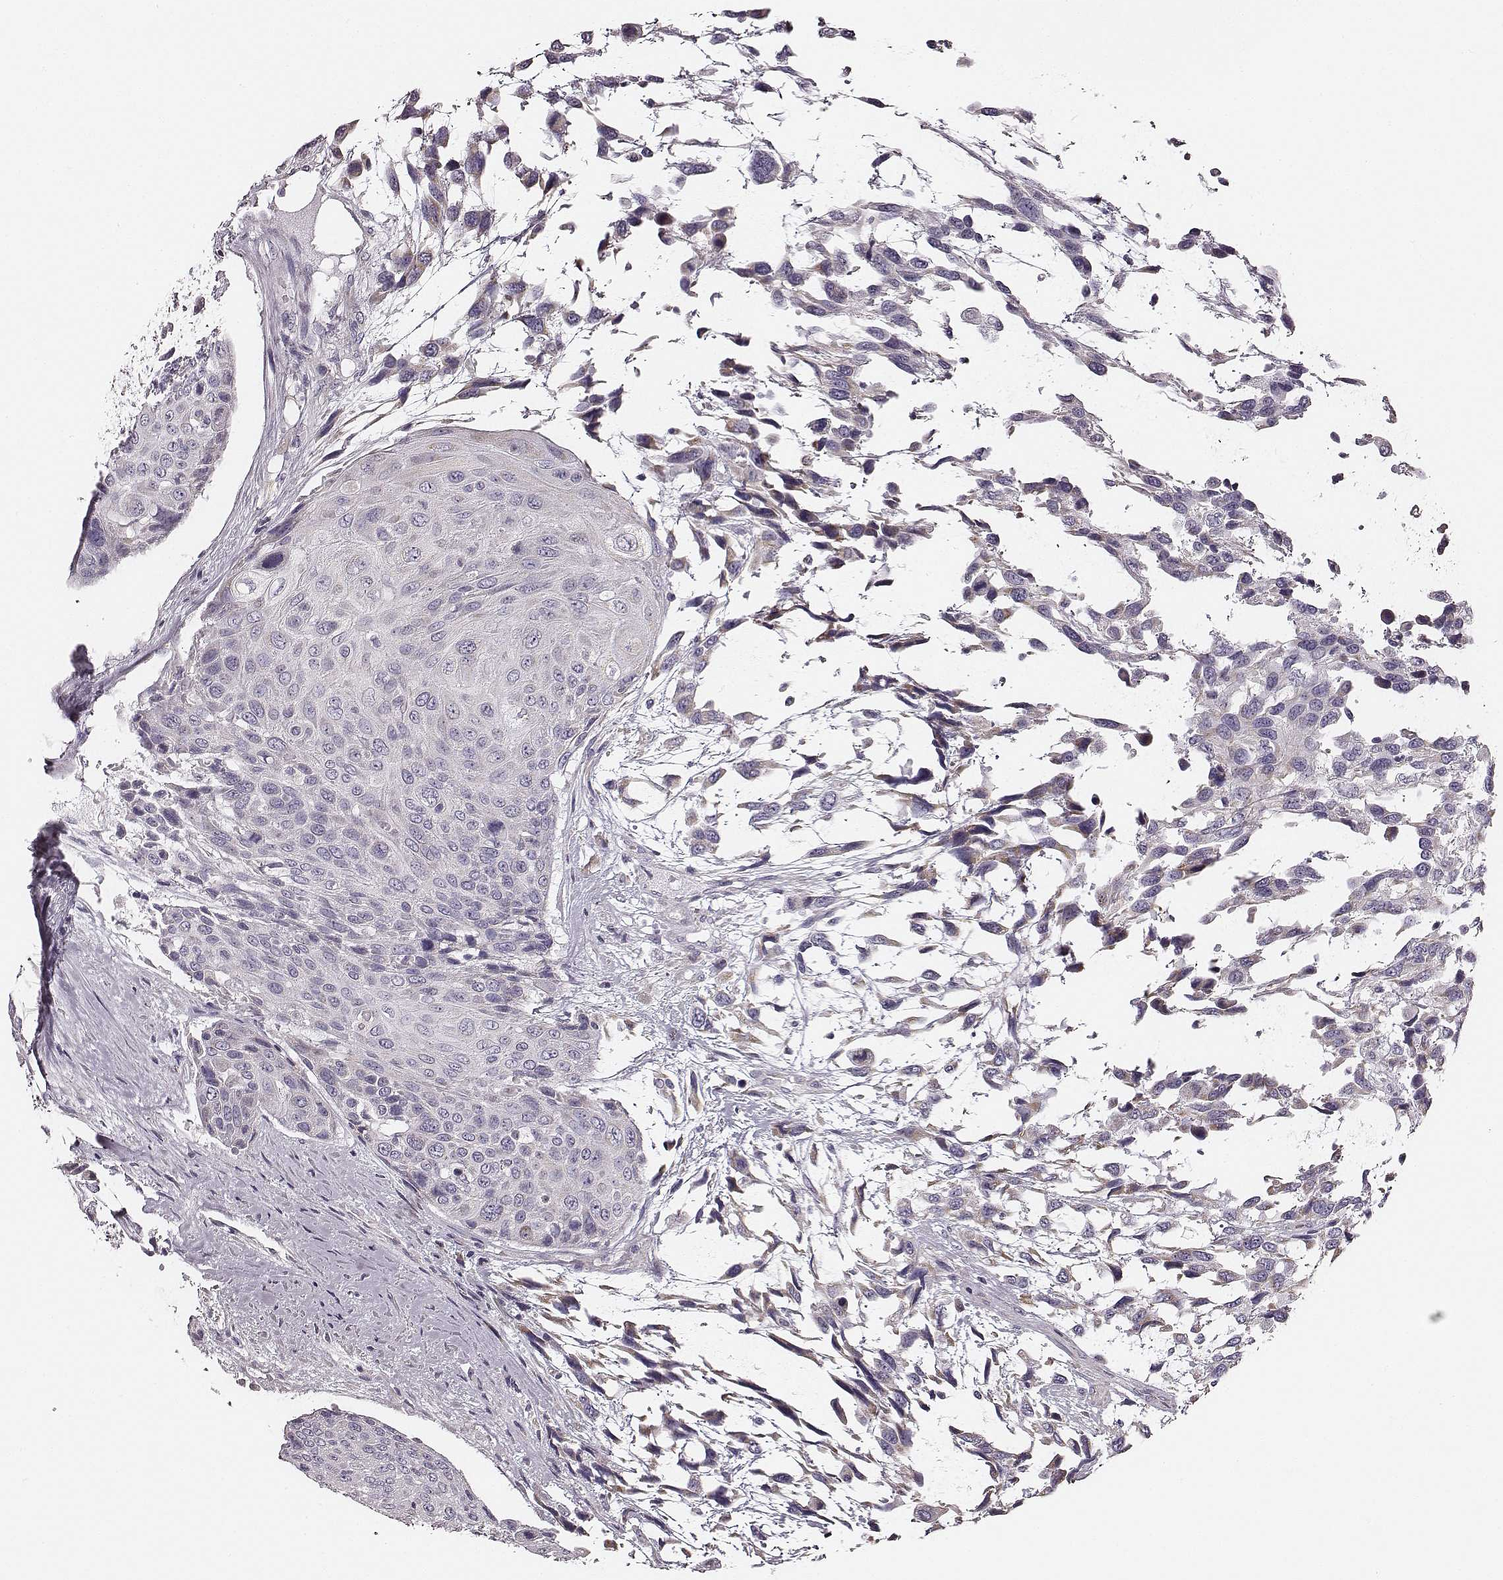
{"staining": {"intensity": "negative", "quantity": "none", "location": "none"}, "tissue": "urothelial cancer", "cell_type": "Tumor cells", "image_type": "cancer", "snomed": [{"axis": "morphology", "description": "Urothelial carcinoma, High grade"}, {"axis": "topography", "description": "Urinary bladder"}], "caption": "IHC of human urothelial carcinoma (high-grade) demonstrates no expression in tumor cells.", "gene": "UBL4B", "patient": {"sex": "female", "age": 70}}